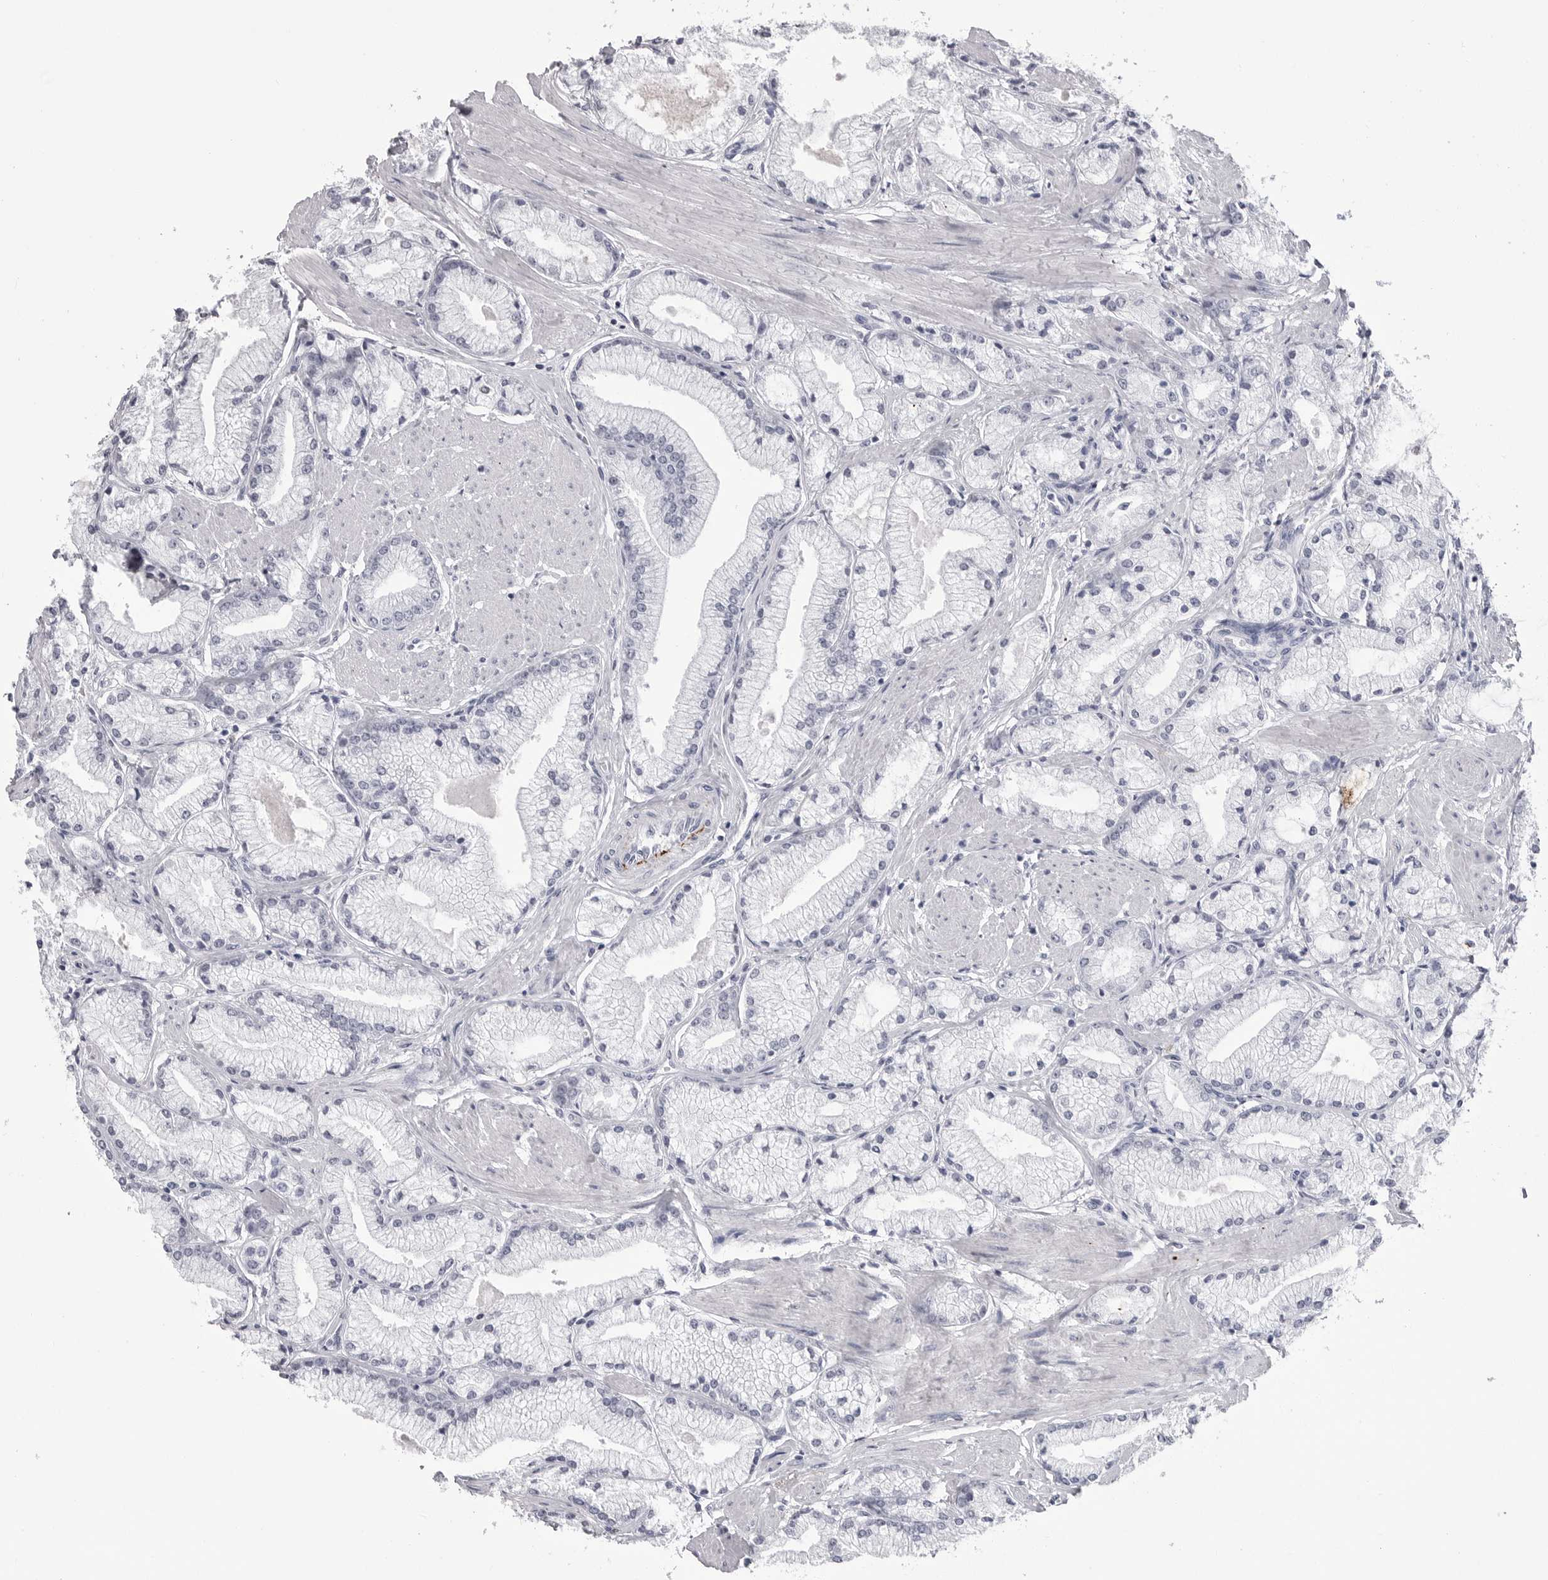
{"staining": {"intensity": "negative", "quantity": "none", "location": "none"}, "tissue": "prostate cancer", "cell_type": "Tumor cells", "image_type": "cancer", "snomed": [{"axis": "morphology", "description": "Adenocarcinoma, High grade"}, {"axis": "topography", "description": "Prostate"}], "caption": "An IHC histopathology image of prostate adenocarcinoma (high-grade) is shown. There is no staining in tumor cells of prostate adenocarcinoma (high-grade).", "gene": "COL26A1", "patient": {"sex": "male", "age": 50}}